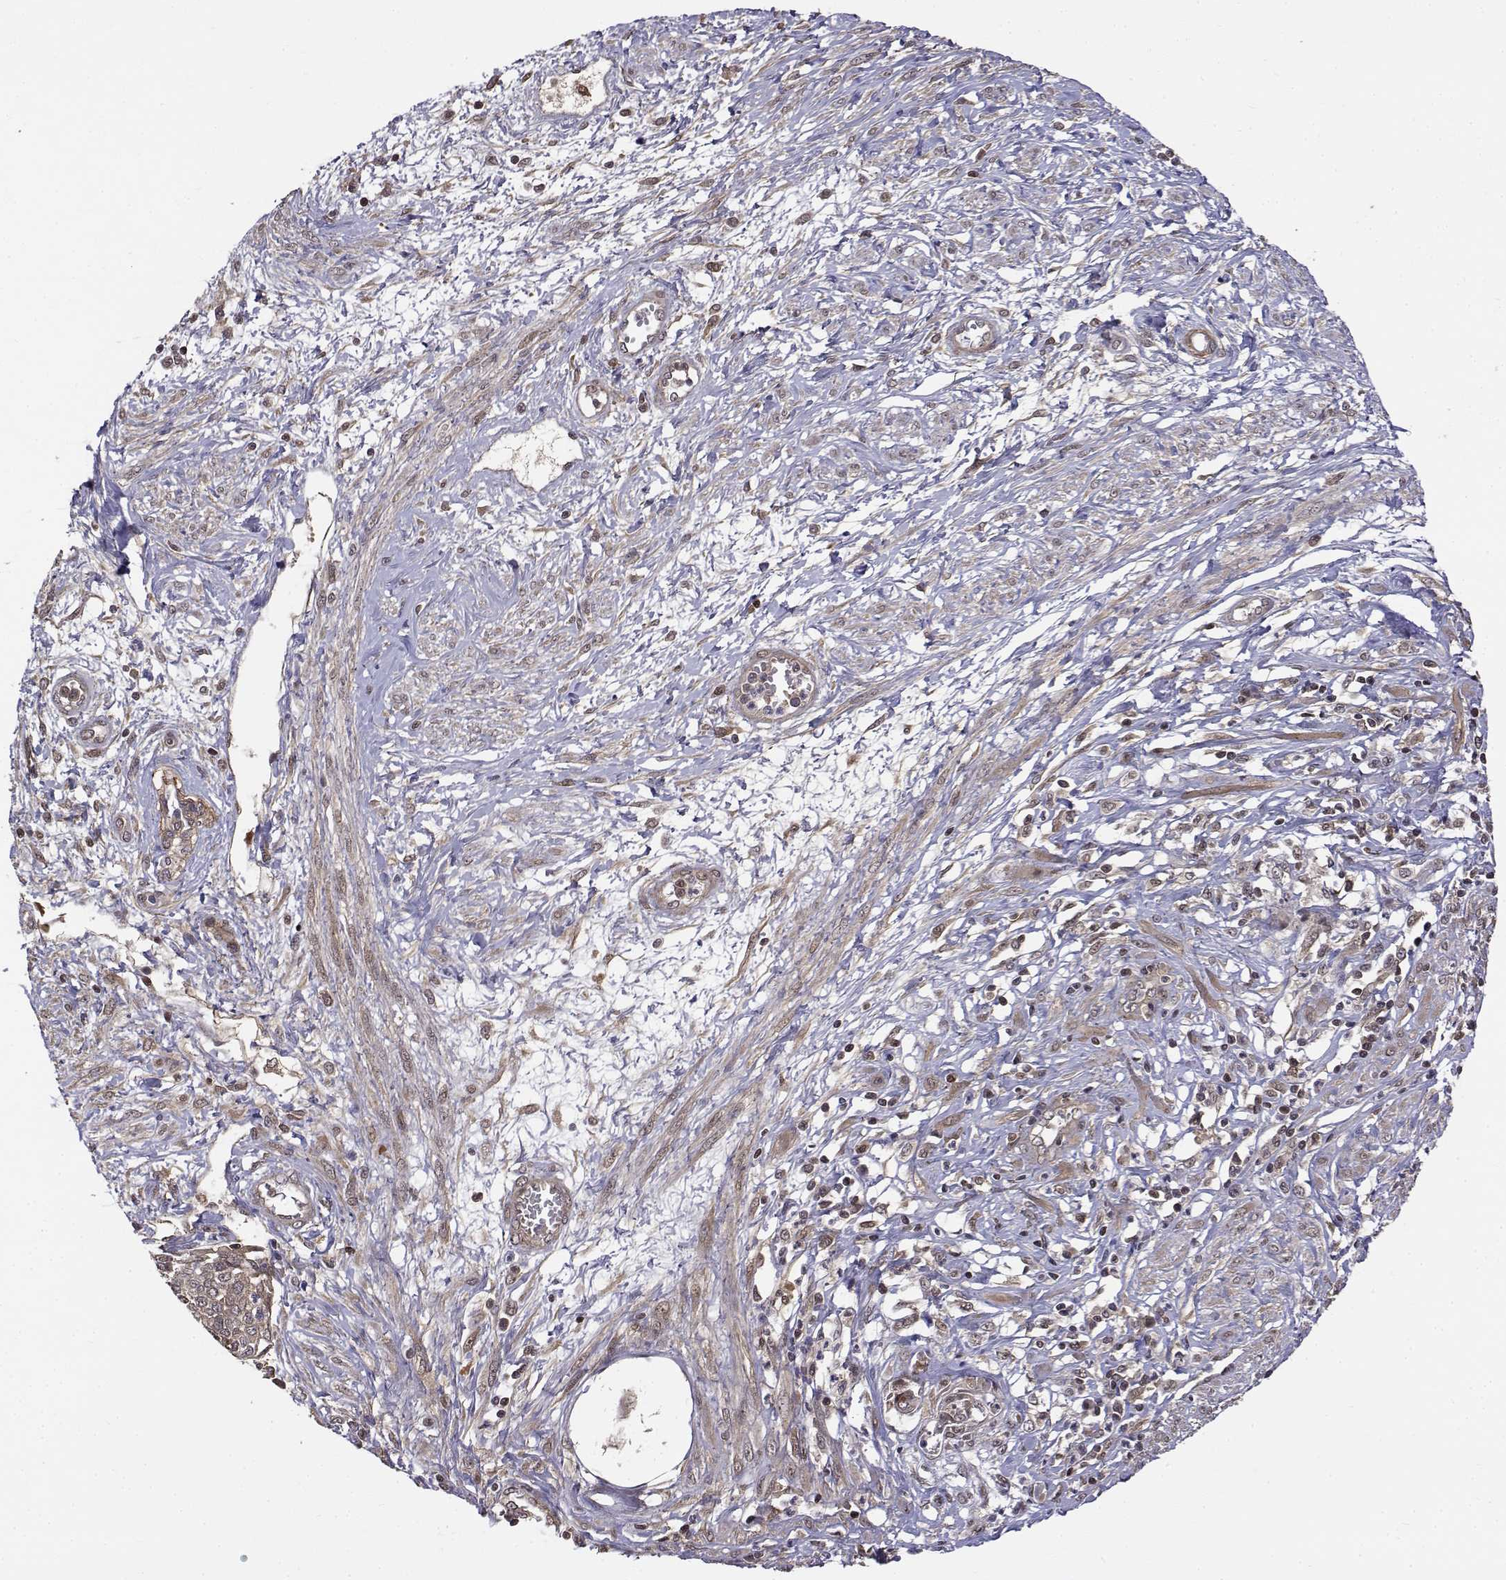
{"staining": {"intensity": "negative", "quantity": "none", "location": "none"}, "tissue": "cervical cancer", "cell_type": "Tumor cells", "image_type": "cancer", "snomed": [{"axis": "morphology", "description": "Squamous cell carcinoma, NOS"}, {"axis": "topography", "description": "Cervix"}], "caption": "The immunohistochemistry (IHC) micrograph has no significant expression in tumor cells of cervical squamous cell carcinoma tissue.", "gene": "ITGA7", "patient": {"sex": "female", "age": 34}}